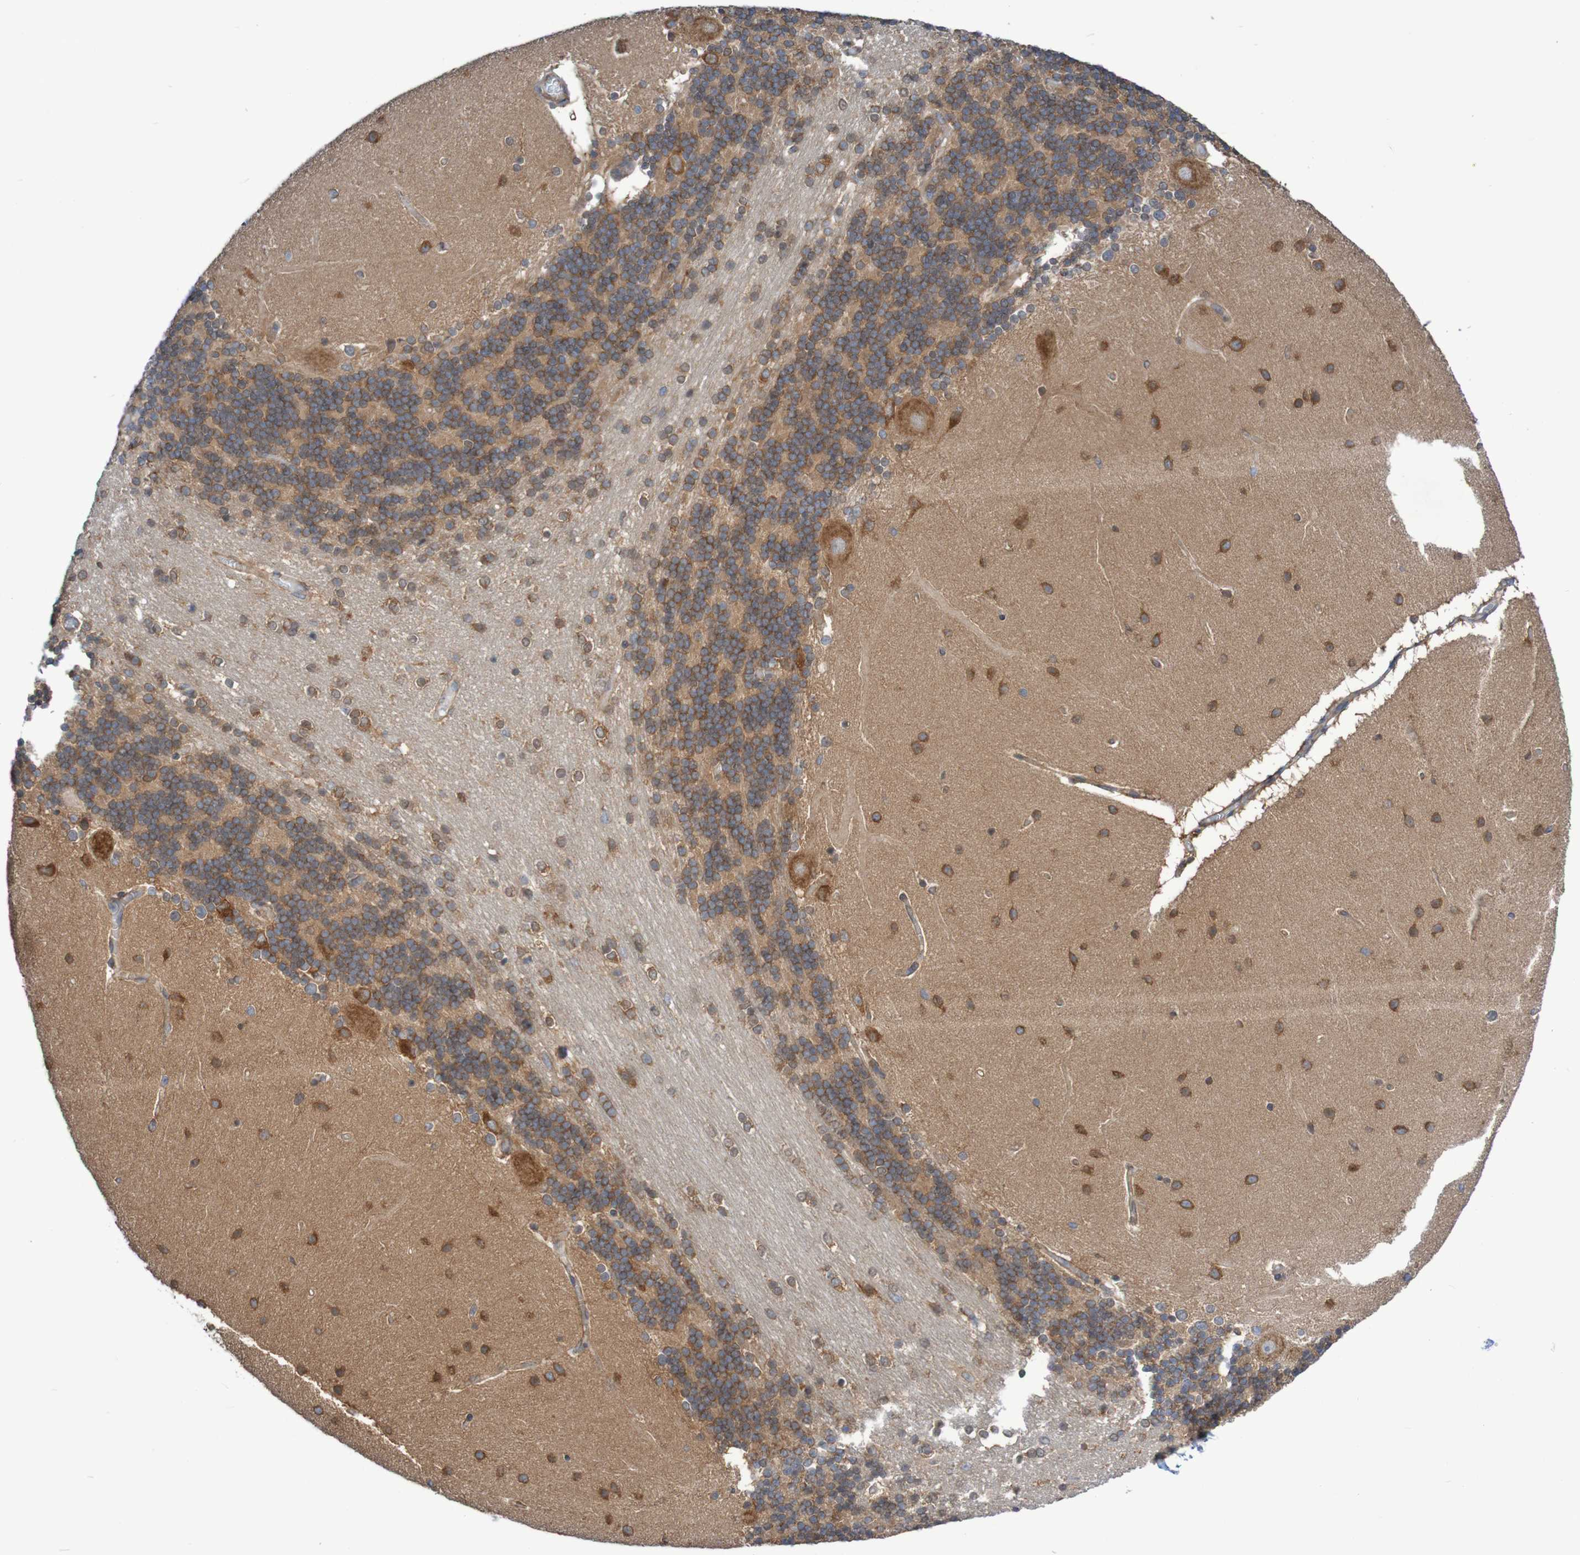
{"staining": {"intensity": "strong", "quantity": "25%-75%", "location": "cytoplasmic/membranous"}, "tissue": "cerebellum", "cell_type": "Cells in granular layer", "image_type": "normal", "snomed": [{"axis": "morphology", "description": "Normal tissue, NOS"}, {"axis": "topography", "description": "Cerebellum"}], "caption": "This micrograph exhibits IHC staining of unremarkable cerebellum, with high strong cytoplasmic/membranous expression in approximately 25%-75% of cells in granular layer.", "gene": "LRRC47", "patient": {"sex": "female", "age": 54}}